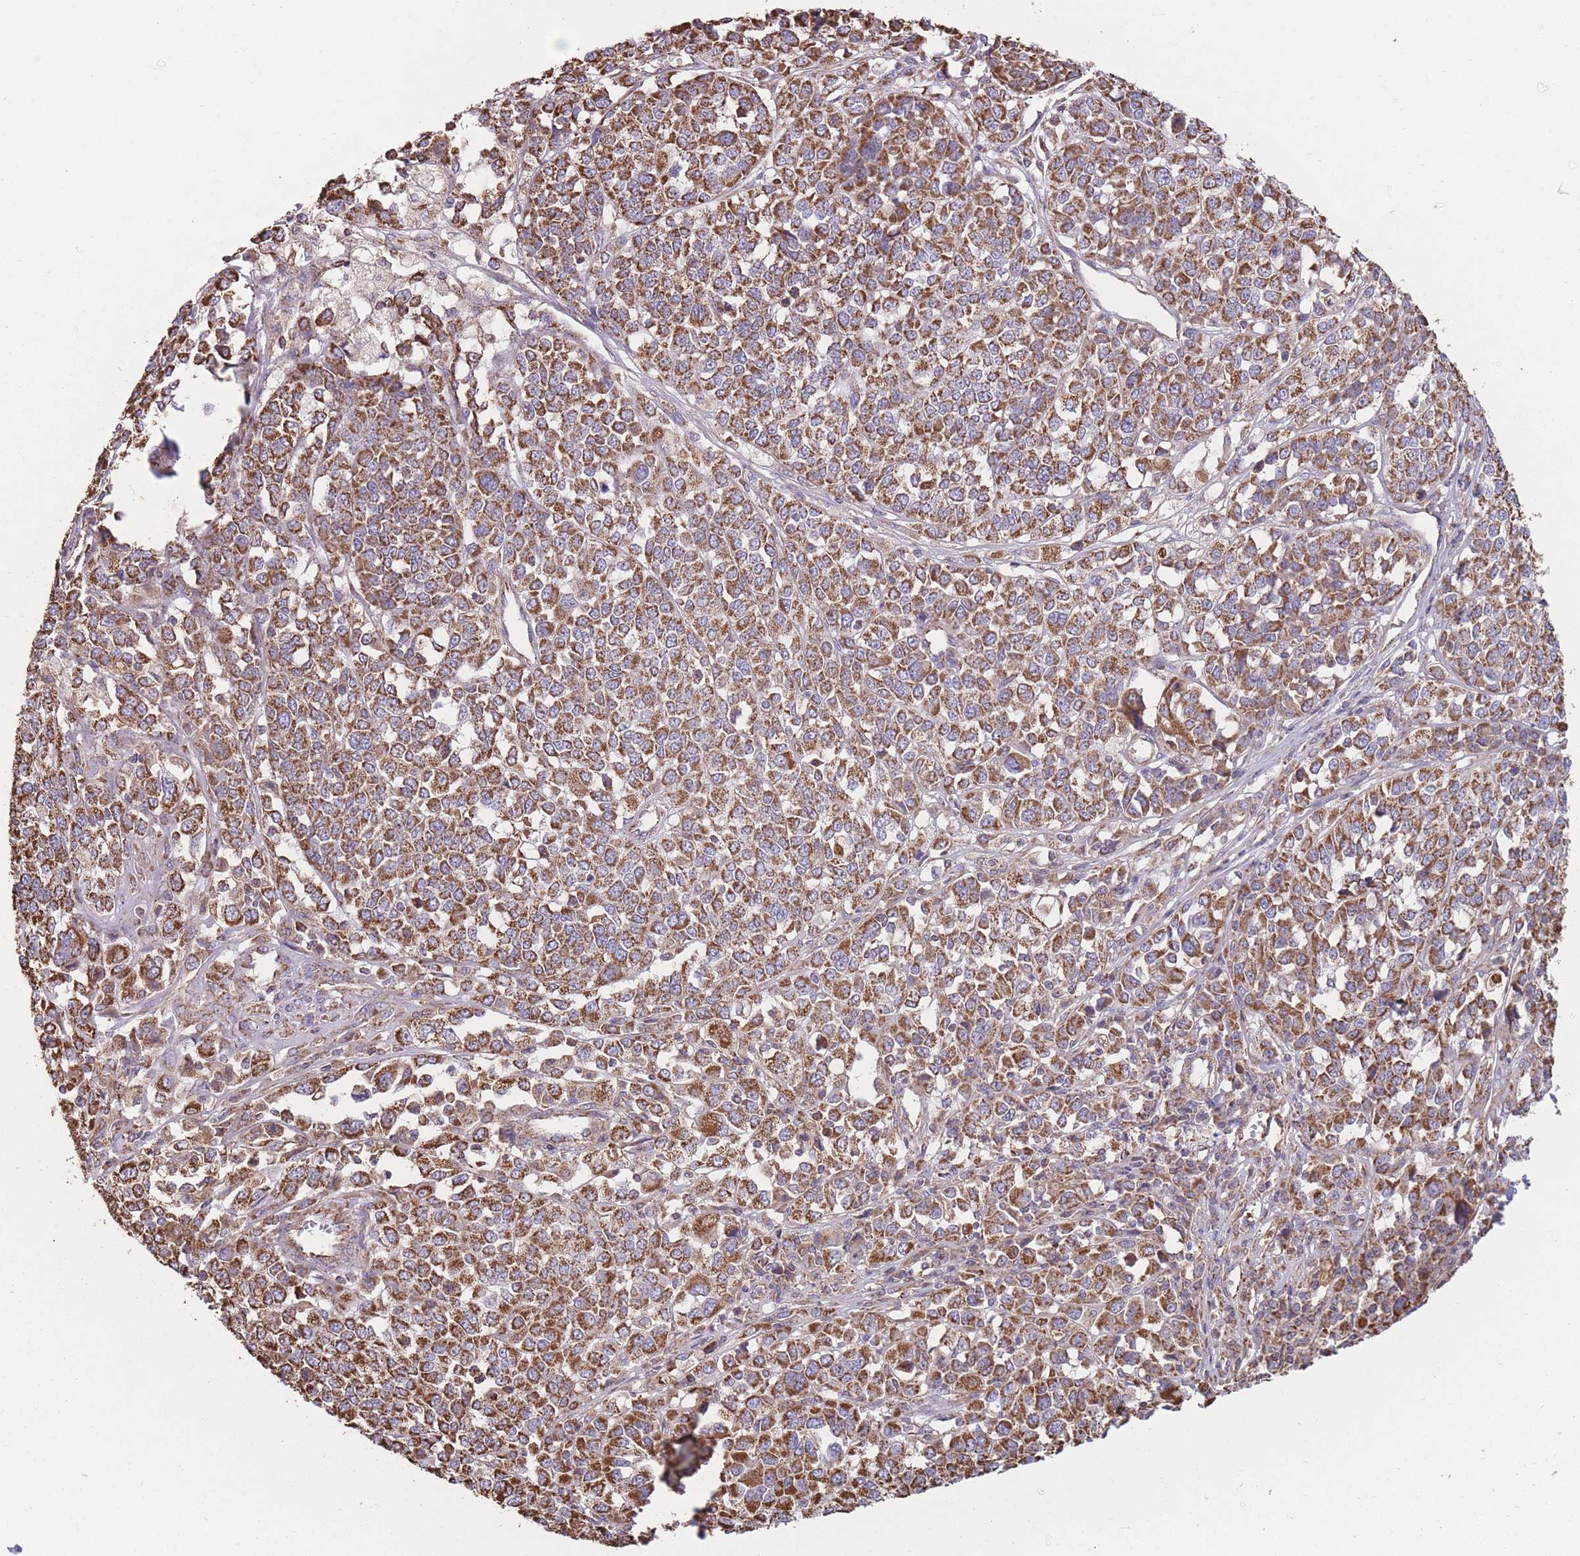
{"staining": {"intensity": "strong", "quantity": ">75%", "location": "cytoplasmic/membranous"}, "tissue": "melanoma", "cell_type": "Tumor cells", "image_type": "cancer", "snomed": [{"axis": "morphology", "description": "Malignant melanoma, Metastatic site"}, {"axis": "topography", "description": "Lymph node"}], "caption": "Protein analysis of melanoma tissue exhibits strong cytoplasmic/membranous staining in approximately >75% of tumor cells.", "gene": "KIF16B", "patient": {"sex": "male", "age": 44}}